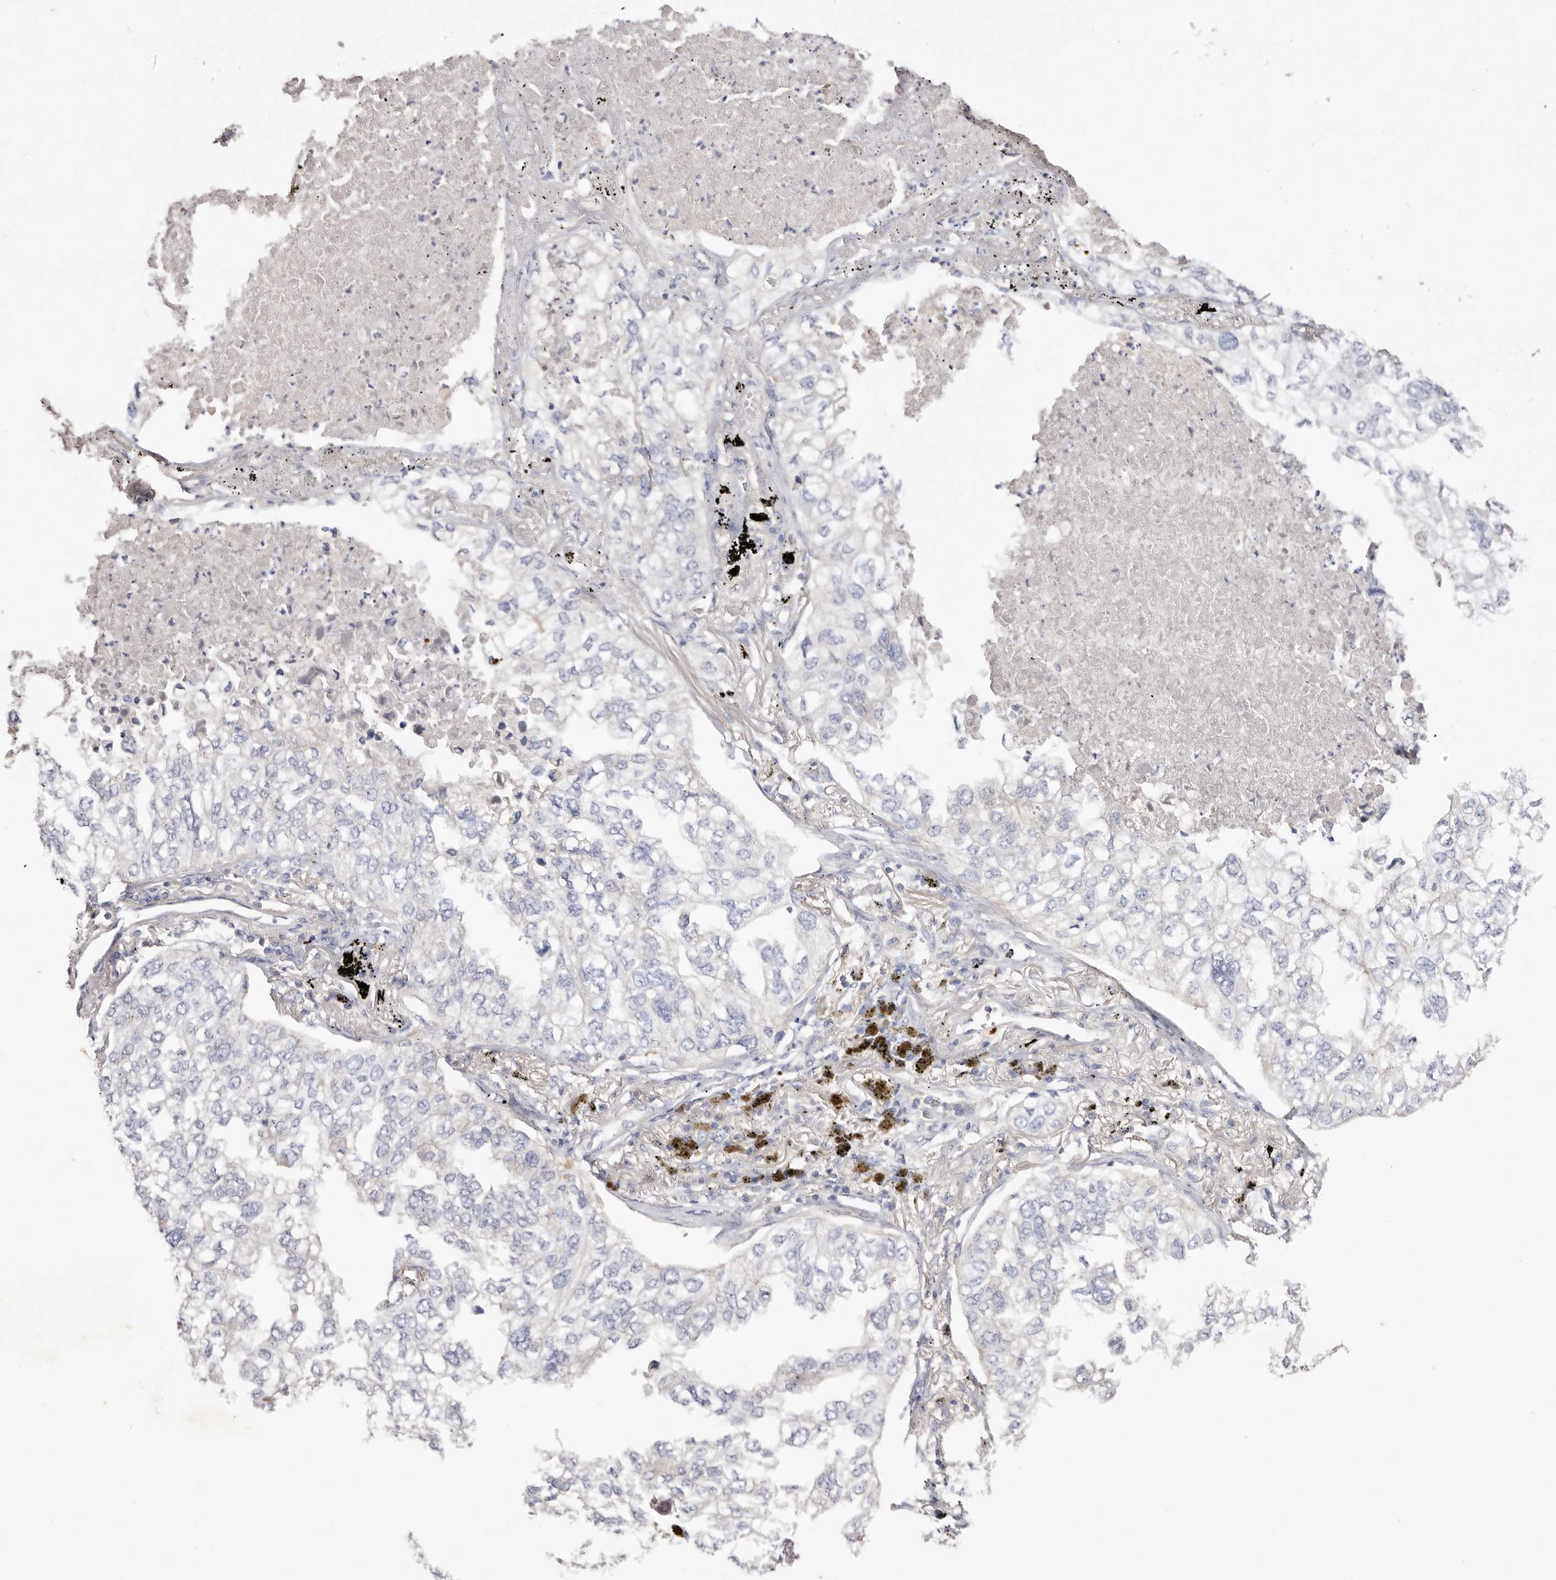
{"staining": {"intensity": "negative", "quantity": "none", "location": "none"}, "tissue": "lung cancer", "cell_type": "Tumor cells", "image_type": "cancer", "snomed": [{"axis": "morphology", "description": "Adenocarcinoma, NOS"}, {"axis": "topography", "description": "Lung"}], "caption": "Human lung adenocarcinoma stained for a protein using immunohistochemistry exhibits no expression in tumor cells.", "gene": "S1PR5", "patient": {"sex": "male", "age": 65}}